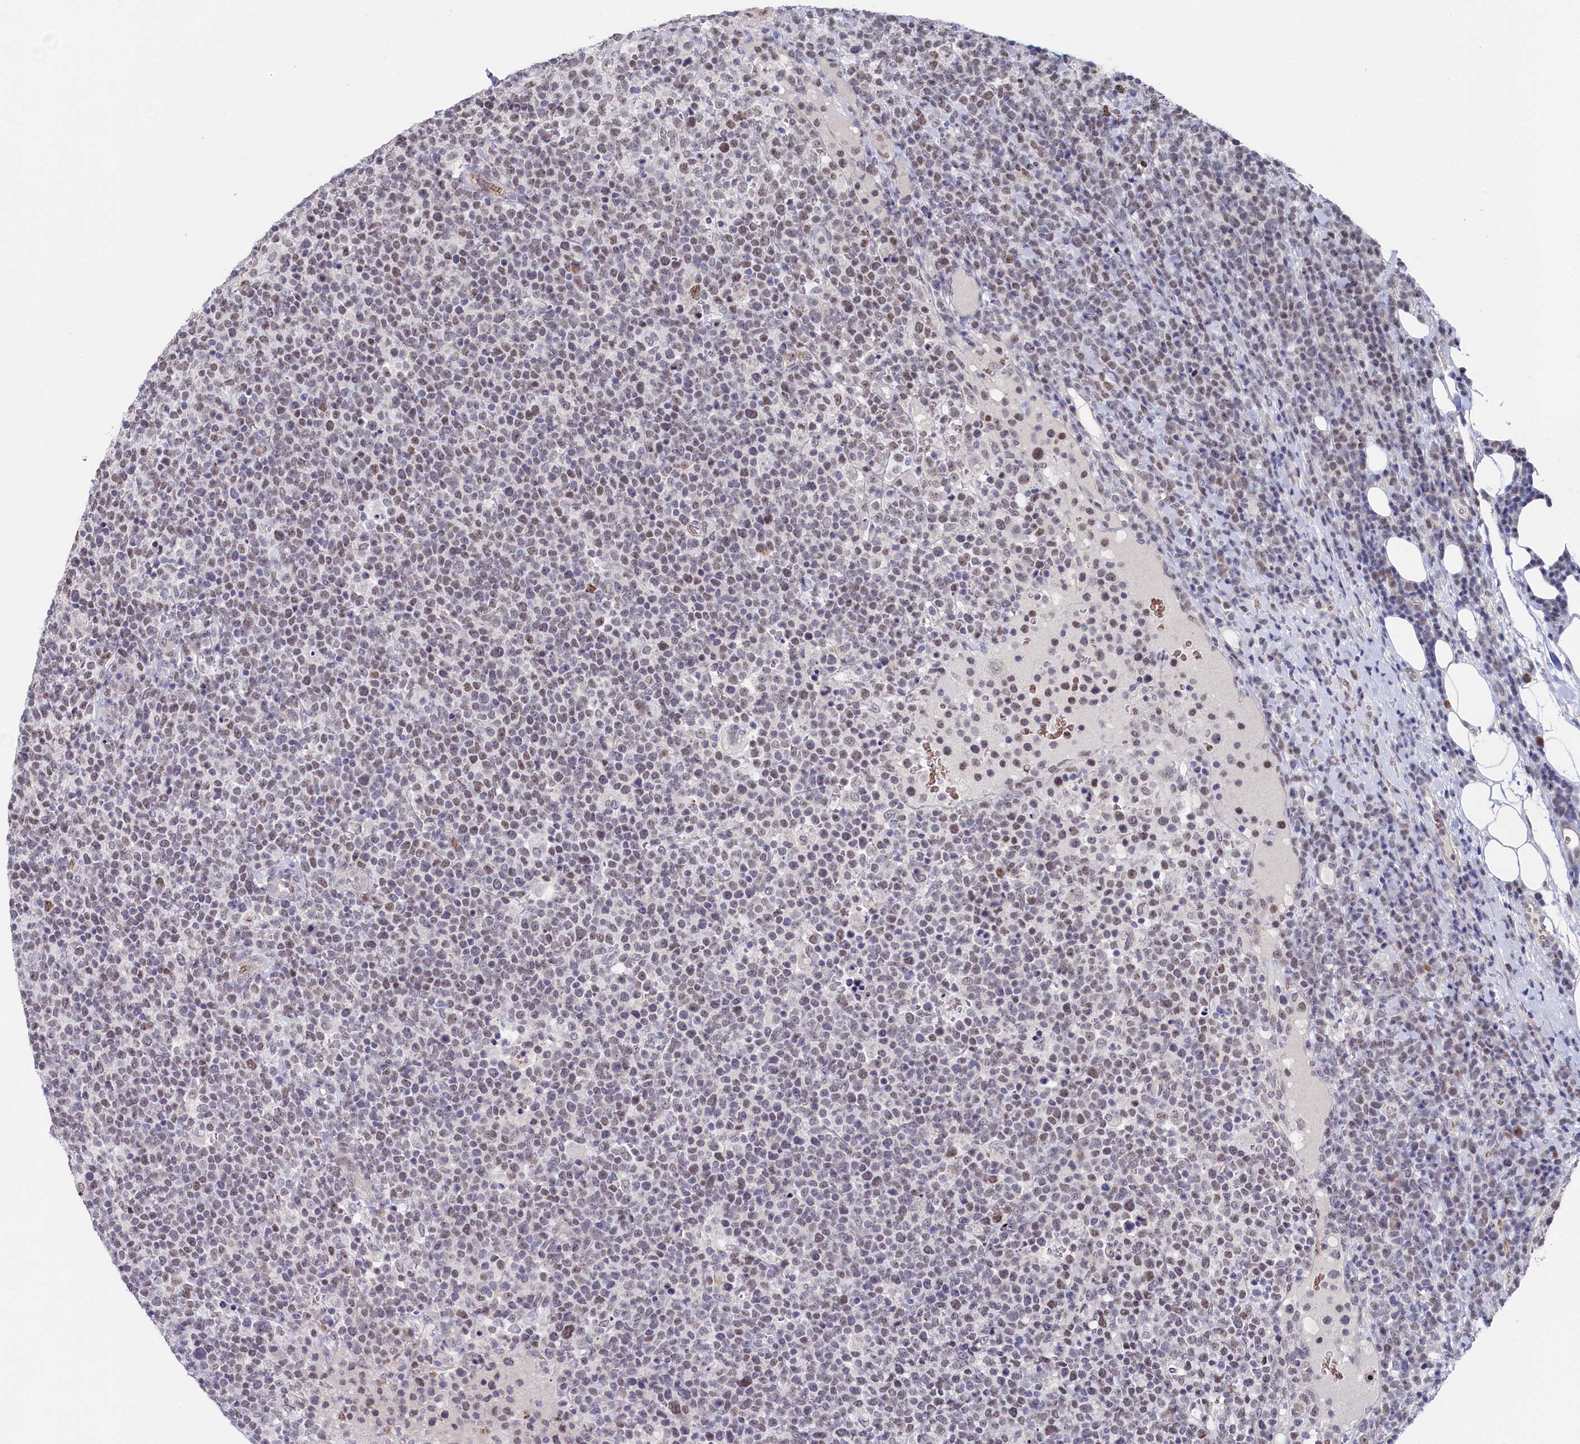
{"staining": {"intensity": "weak", "quantity": "25%-75%", "location": "nuclear"}, "tissue": "lymphoma", "cell_type": "Tumor cells", "image_type": "cancer", "snomed": [{"axis": "morphology", "description": "Malignant lymphoma, non-Hodgkin's type, High grade"}, {"axis": "topography", "description": "Lymph node"}], "caption": "Protein expression analysis of human lymphoma reveals weak nuclear positivity in about 25%-75% of tumor cells.", "gene": "TIGD4", "patient": {"sex": "male", "age": 61}}